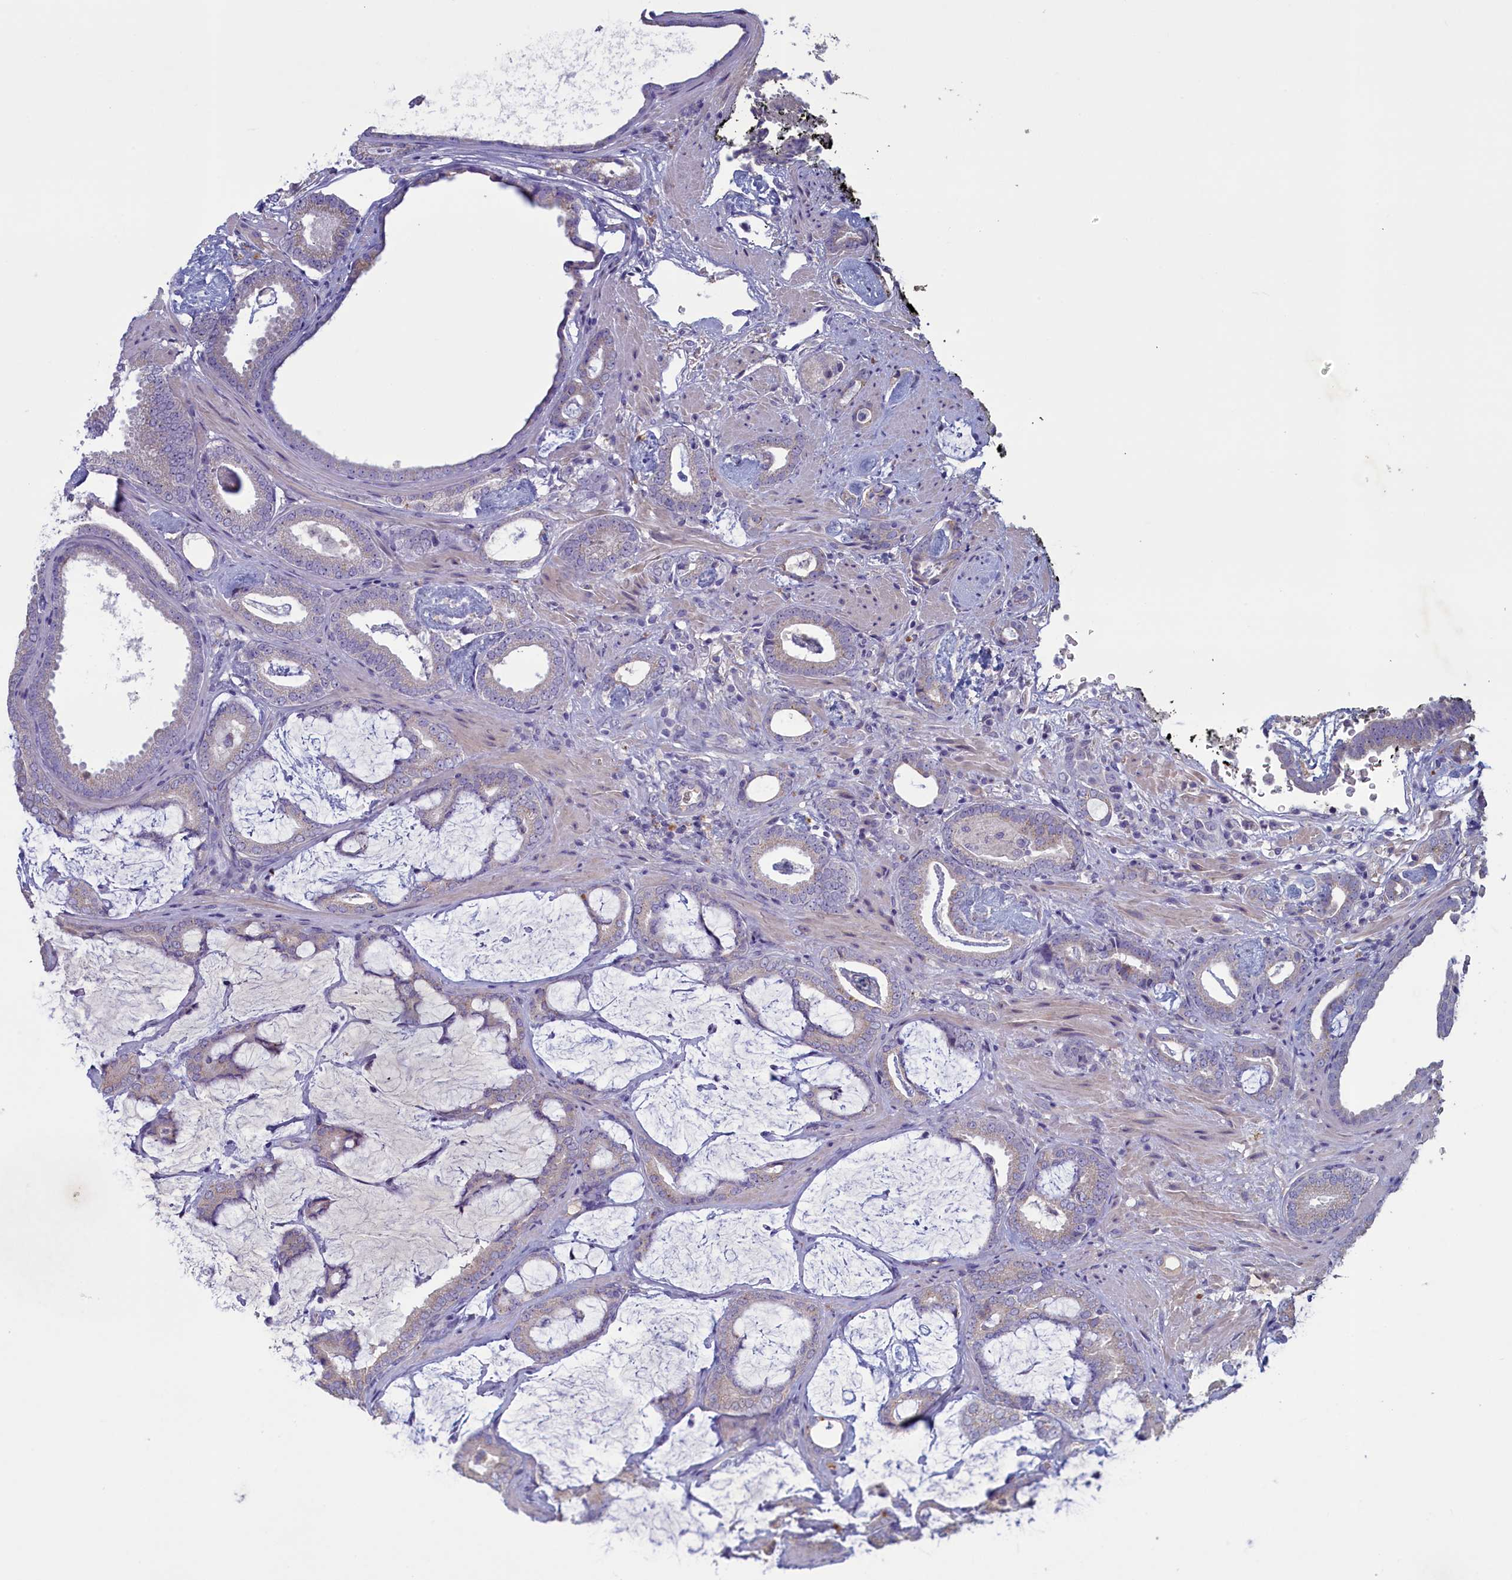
{"staining": {"intensity": "negative", "quantity": "none", "location": "none"}, "tissue": "prostate cancer", "cell_type": "Tumor cells", "image_type": "cancer", "snomed": [{"axis": "morphology", "description": "Adenocarcinoma, Low grade"}, {"axis": "topography", "description": "Prostate"}], "caption": "Prostate cancer (adenocarcinoma (low-grade)) was stained to show a protein in brown. There is no significant expression in tumor cells. The staining is performed using DAB brown chromogen with nuclei counter-stained in using hematoxylin.", "gene": "ATF7IP2", "patient": {"sex": "male", "age": 71}}